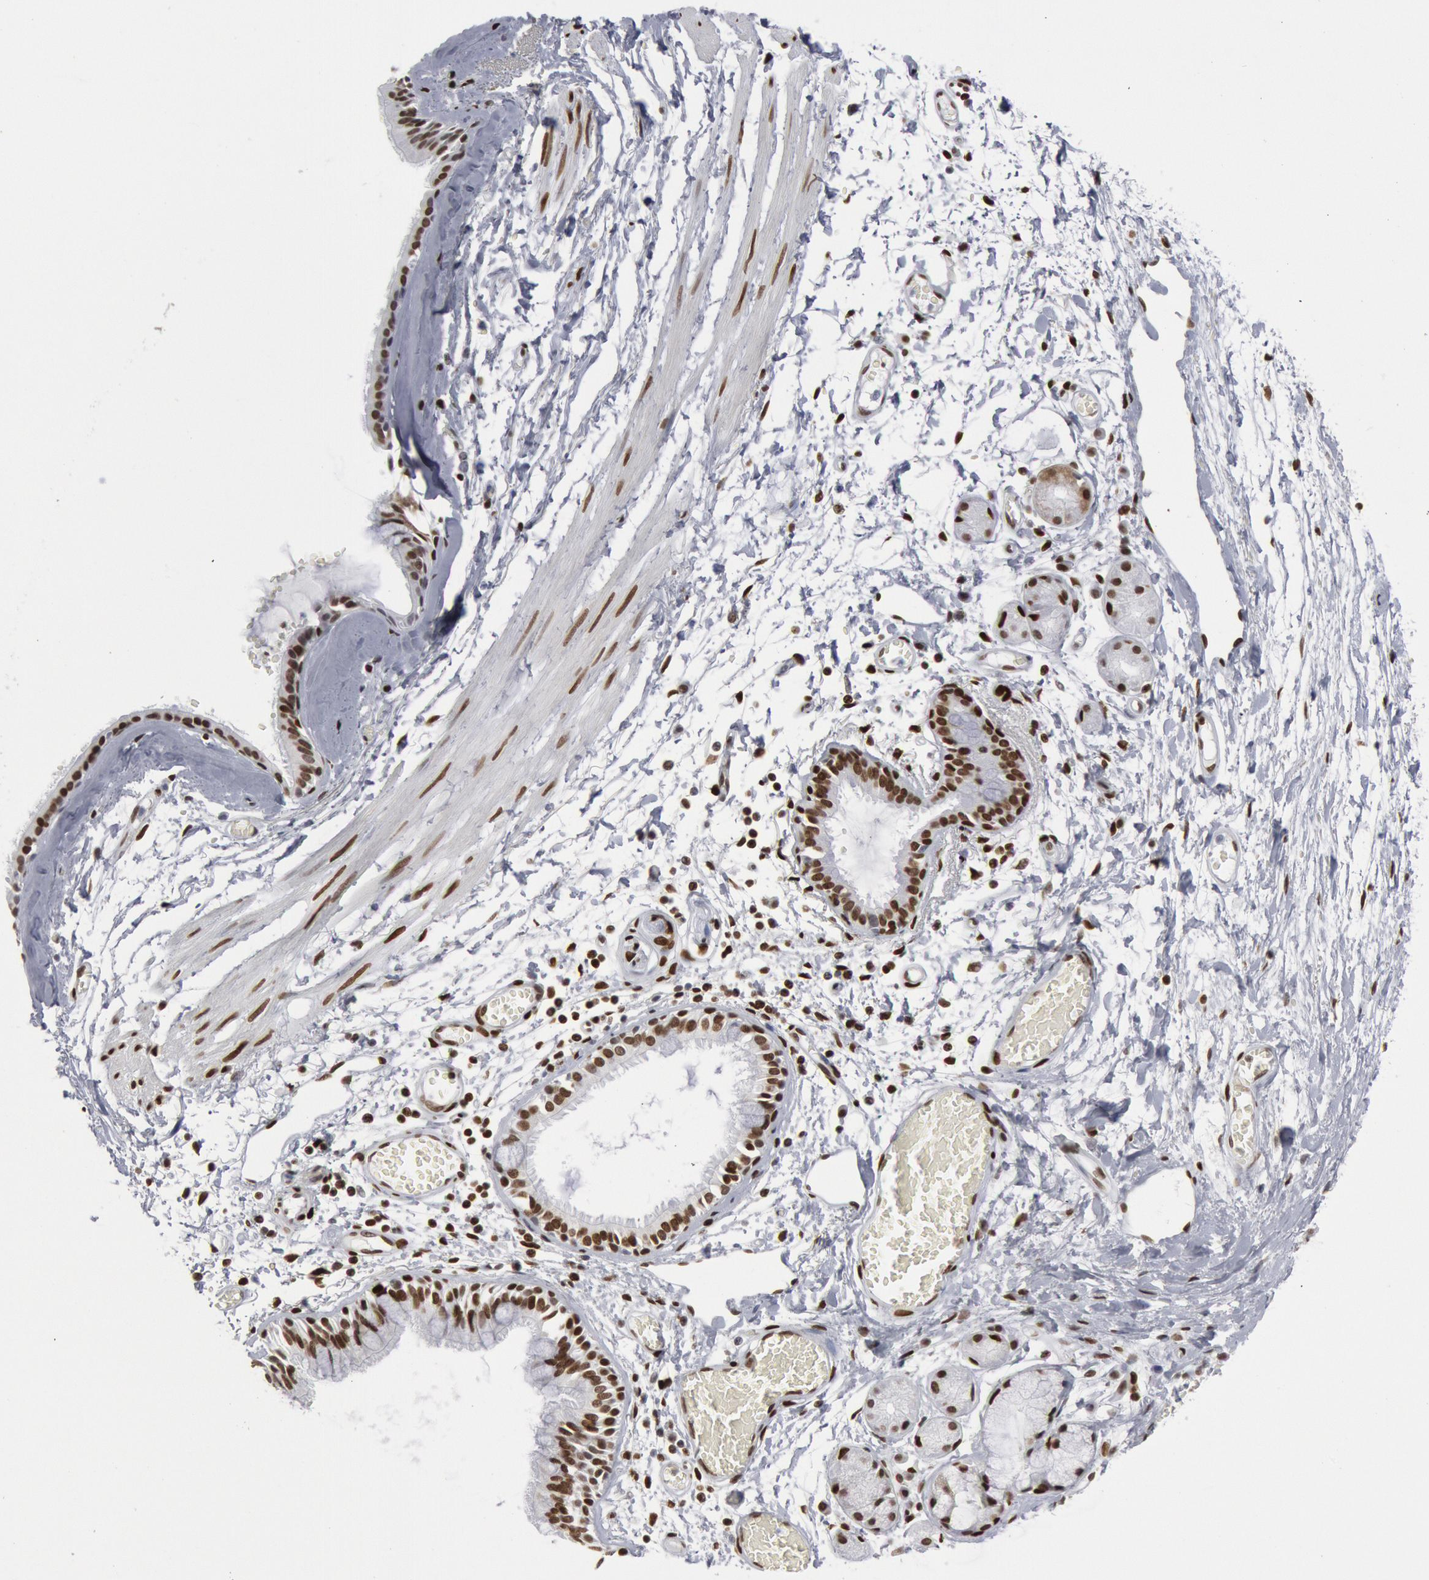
{"staining": {"intensity": "moderate", "quantity": ">75%", "location": "nuclear"}, "tissue": "bronchus", "cell_type": "Respiratory epithelial cells", "image_type": "normal", "snomed": [{"axis": "morphology", "description": "Normal tissue, NOS"}, {"axis": "topography", "description": "Bronchus"}, {"axis": "topography", "description": "Lung"}], "caption": "This is an image of IHC staining of unremarkable bronchus, which shows moderate expression in the nuclear of respiratory epithelial cells.", "gene": "MECP2", "patient": {"sex": "female", "age": 56}}